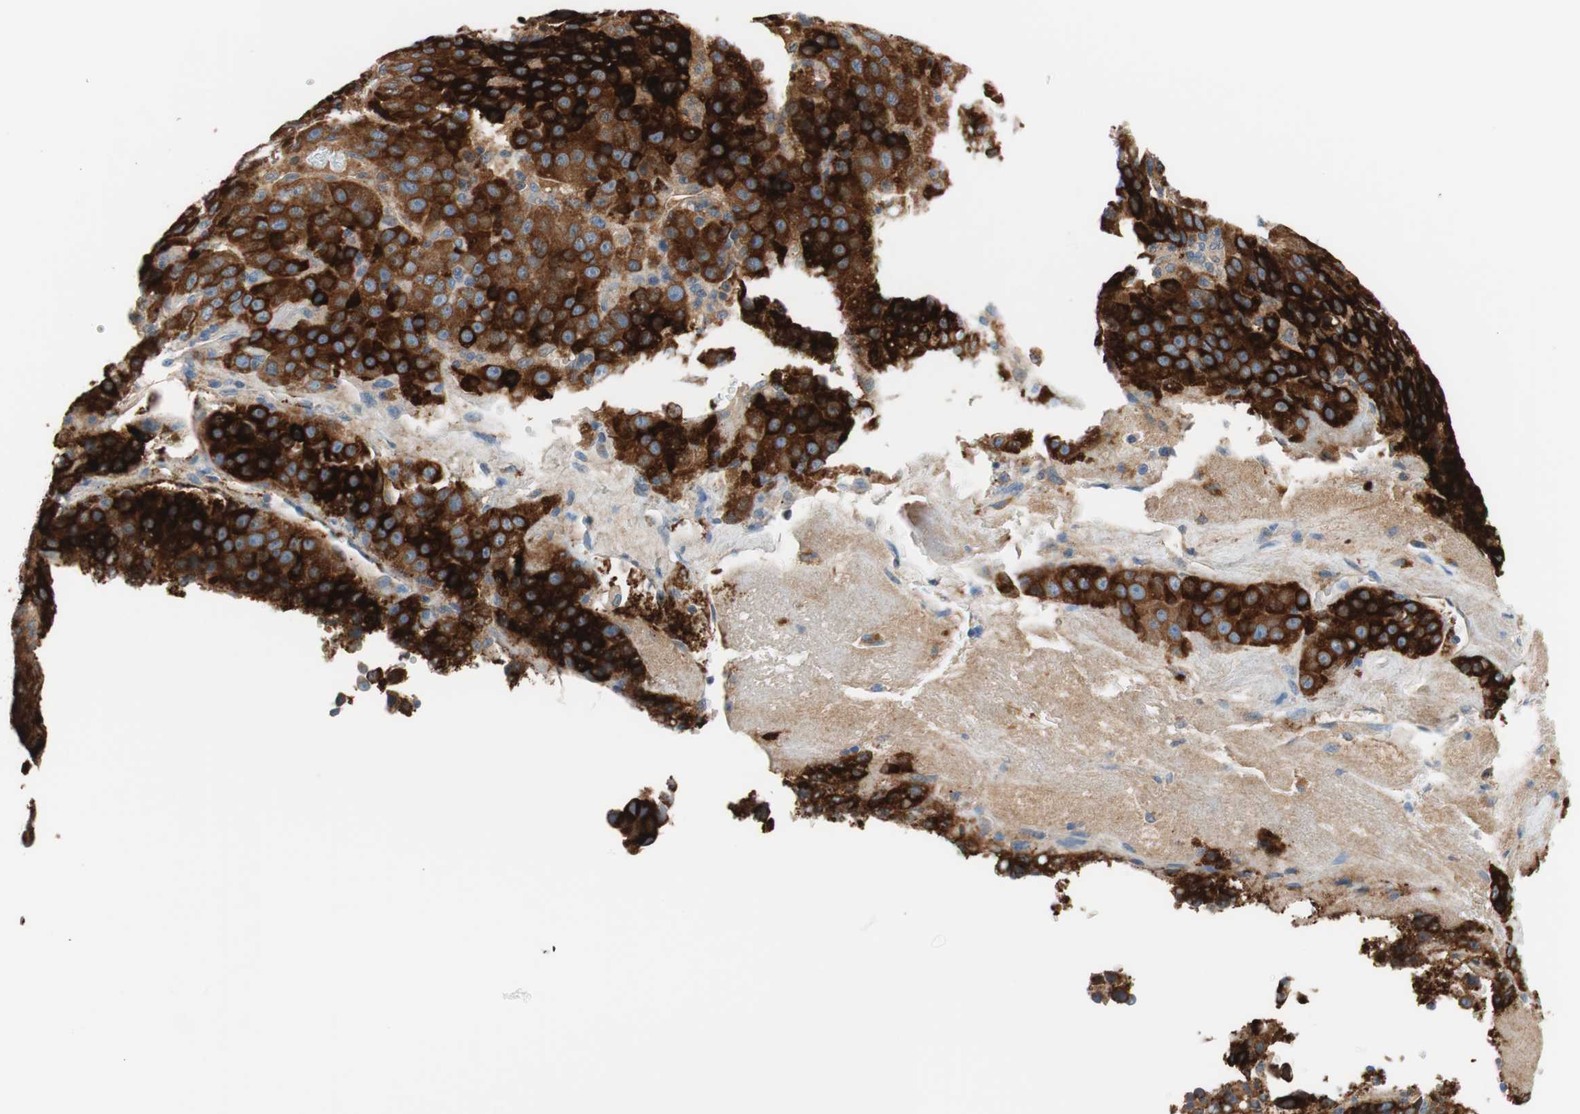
{"staining": {"intensity": "strong", "quantity": ">75%", "location": "cytoplasmic/membranous"}, "tissue": "liver cancer", "cell_type": "Tumor cells", "image_type": "cancer", "snomed": [{"axis": "morphology", "description": "Carcinoma, Hepatocellular, NOS"}, {"axis": "topography", "description": "Liver"}], "caption": "An image of liver cancer (hepatocellular carcinoma) stained for a protein reveals strong cytoplasmic/membranous brown staining in tumor cells.", "gene": "RBP4", "patient": {"sex": "female", "age": 53}}